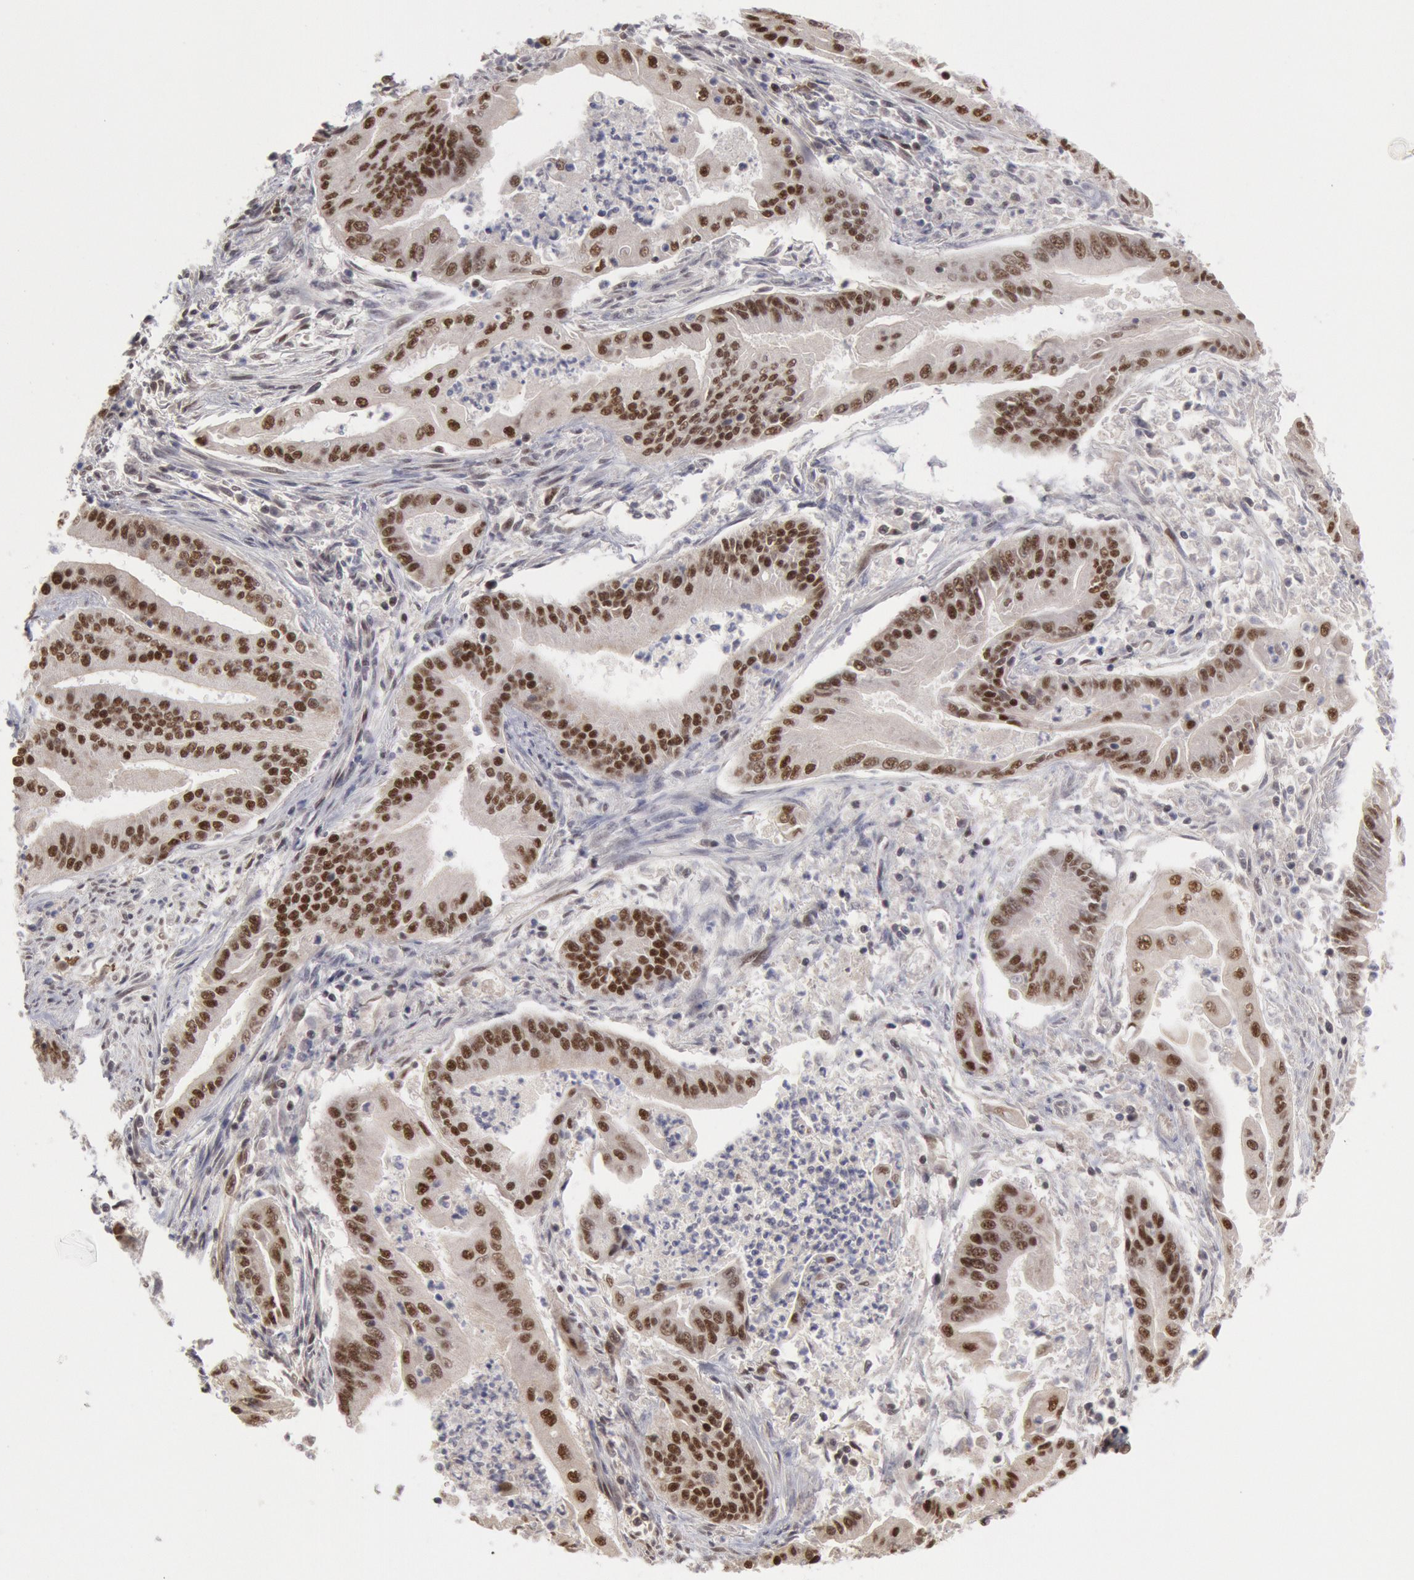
{"staining": {"intensity": "weak", "quantity": "25%-75%", "location": "nuclear"}, "tissue": "endometrial cancer", "cell_type": "Tumor cells", "image_type": "cancer", "snomed": [{"axis": "morphology", "description": "Adenocarcinoma, NOS"}, {"axis": "topography", "description": "Endometrium"}], "caption": "Immunohistochemistry (IHC) (DAB (3,3'-diaminobenzidine)) staining of endometrial cancer (adenocarcinoma) exhibits weak nuclear protein staining in approximately 25%-75% of tumor cells. (DAB (3,3'-diaminobenzidine) IHC with brightfield microscopy, high magnification).", "gene": "PPP4R3B", "patient": {"sex": "female", "age": 63}}